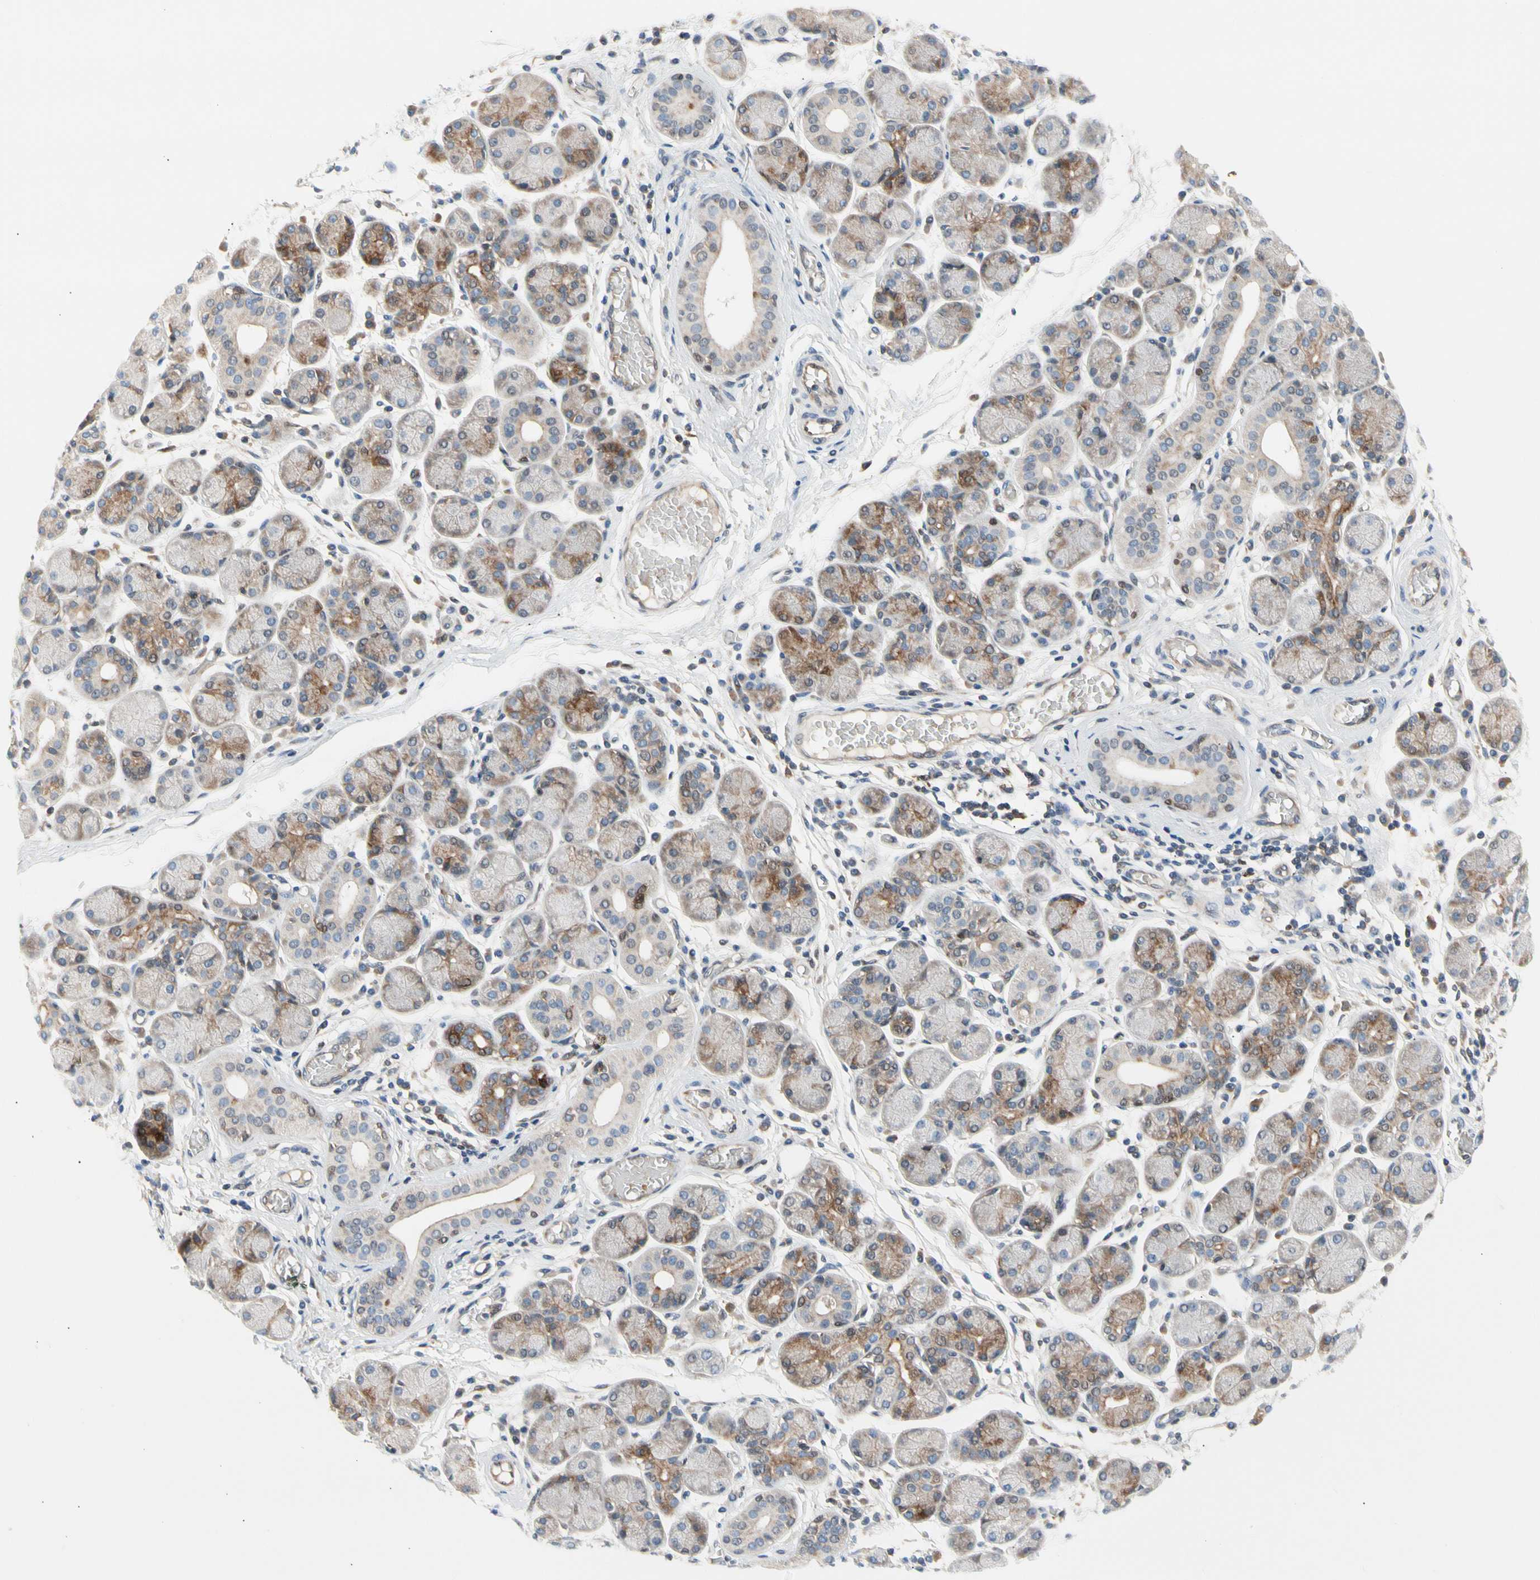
{"staining": {"intensity": "moderate", "quantity": "25%-75%", "location": "cytoplasmic/membranous"}, "tissue": "salivary gland", "cell_type": "Glandular cells", "image_type": "normal", "snomed": [{"axis": "morphology", "description": "Normal tissue, NOS"}, {"axis": "topography", "description": "Salivary gland"}], "caption": "This micrograph reveals benign salivary gland stained with immunohistochemistry (IHC) to label a protein in brown. The cytoplasmic/membranous of glandular cells show moderate positivity for the protein. Nuclei are counter-stained blue.", "gene": "MAP3K3", "patient": {"sex": "female", "age": 24}}